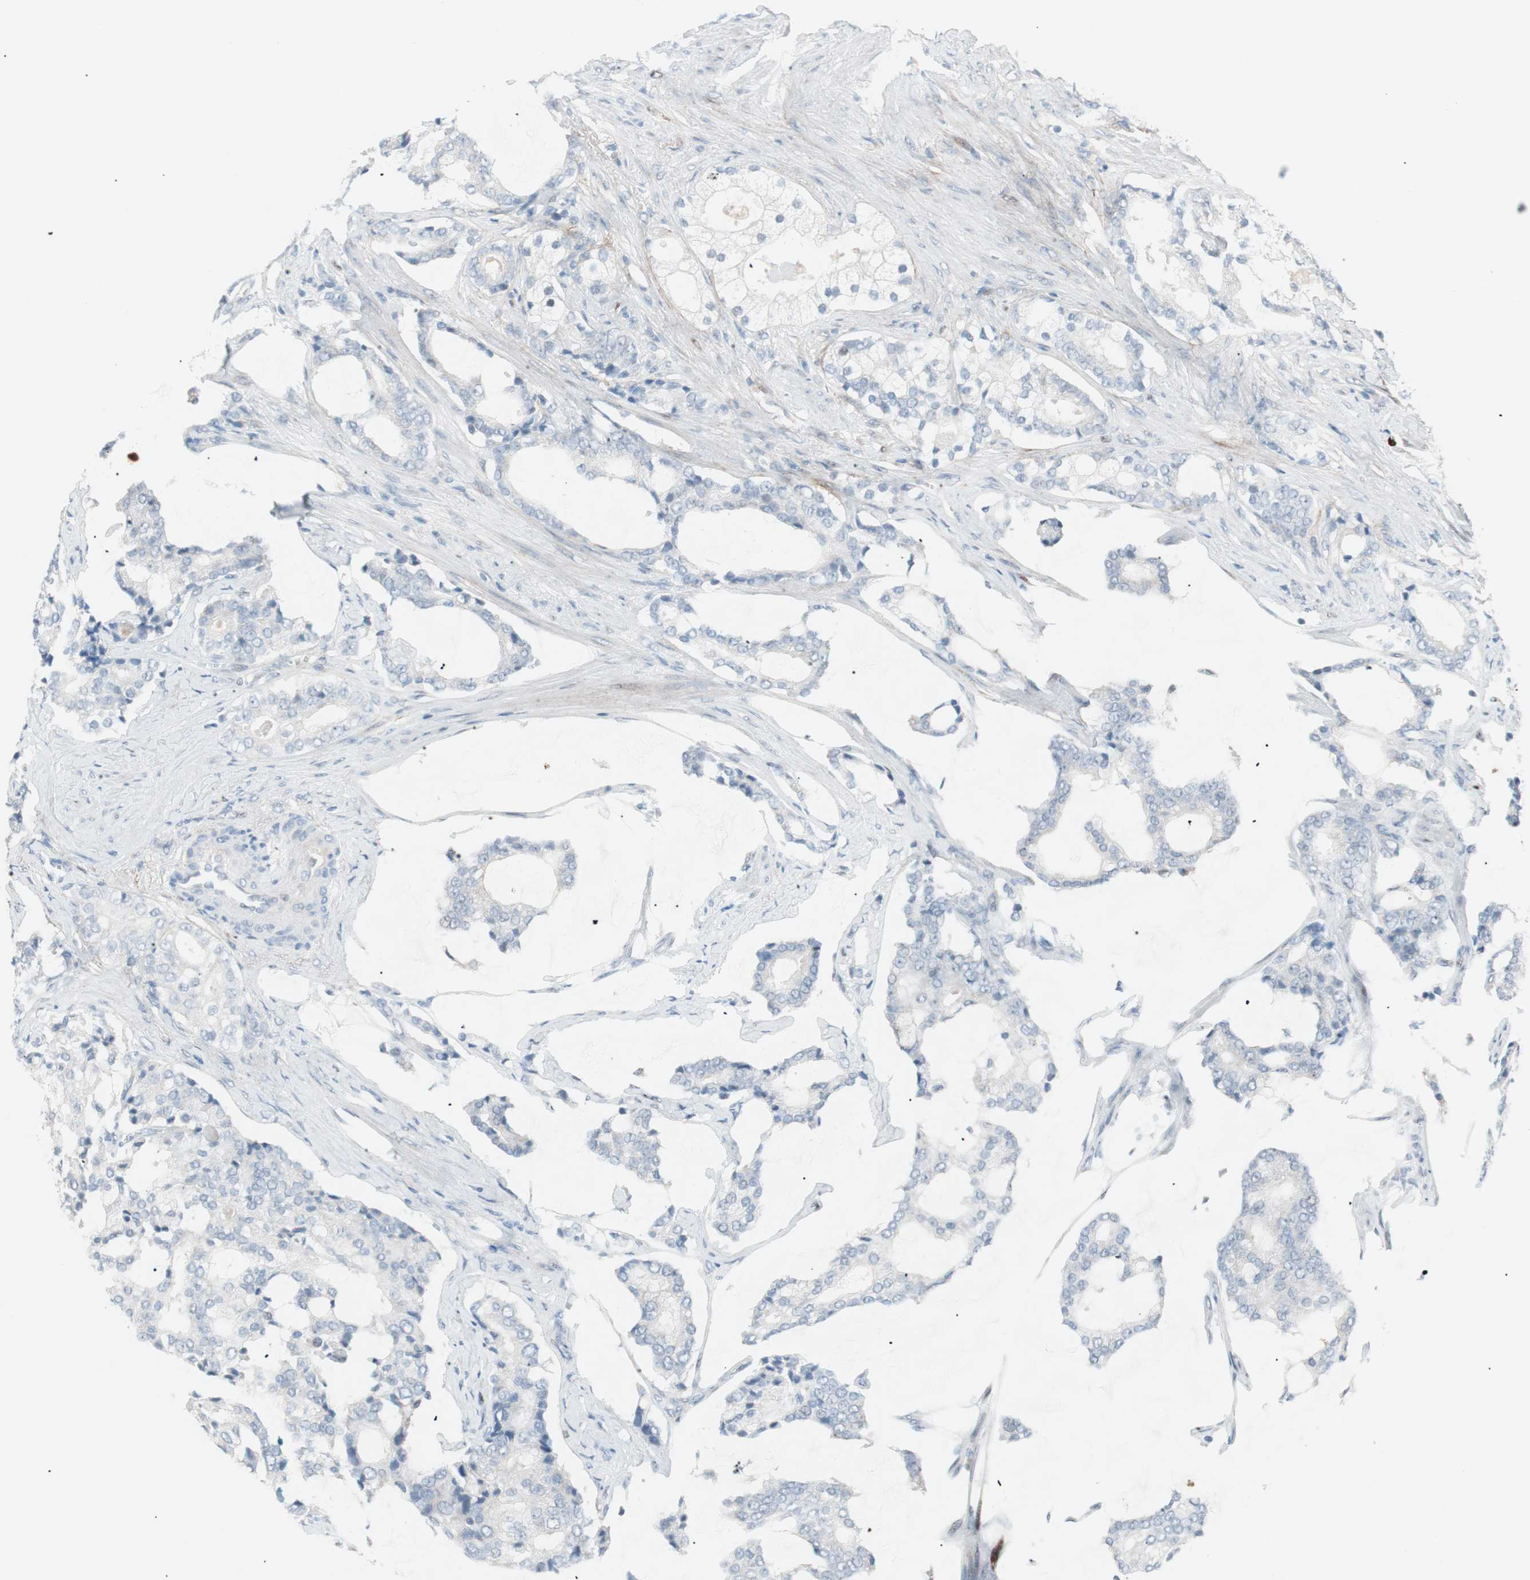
{"staining": {"intensity": "negative", "quantity": "none", "location": "none"}, "tissue": "prostate cancer", "cell_type": "Tumor cells", "image_type": "cancer", "snomed": [{"axis": "morphology", "description": "Adenocarcinoma, Low grade"}, {"axis": "topography", "description": "Prostate"}], "caption": "The photomicrograph demonstrates no significant staining in tumor cells of adenocarcinoma (low-grade) (prostate).", "gene": "FOSL1", "patient": {"sex": "male", "age": 58}}